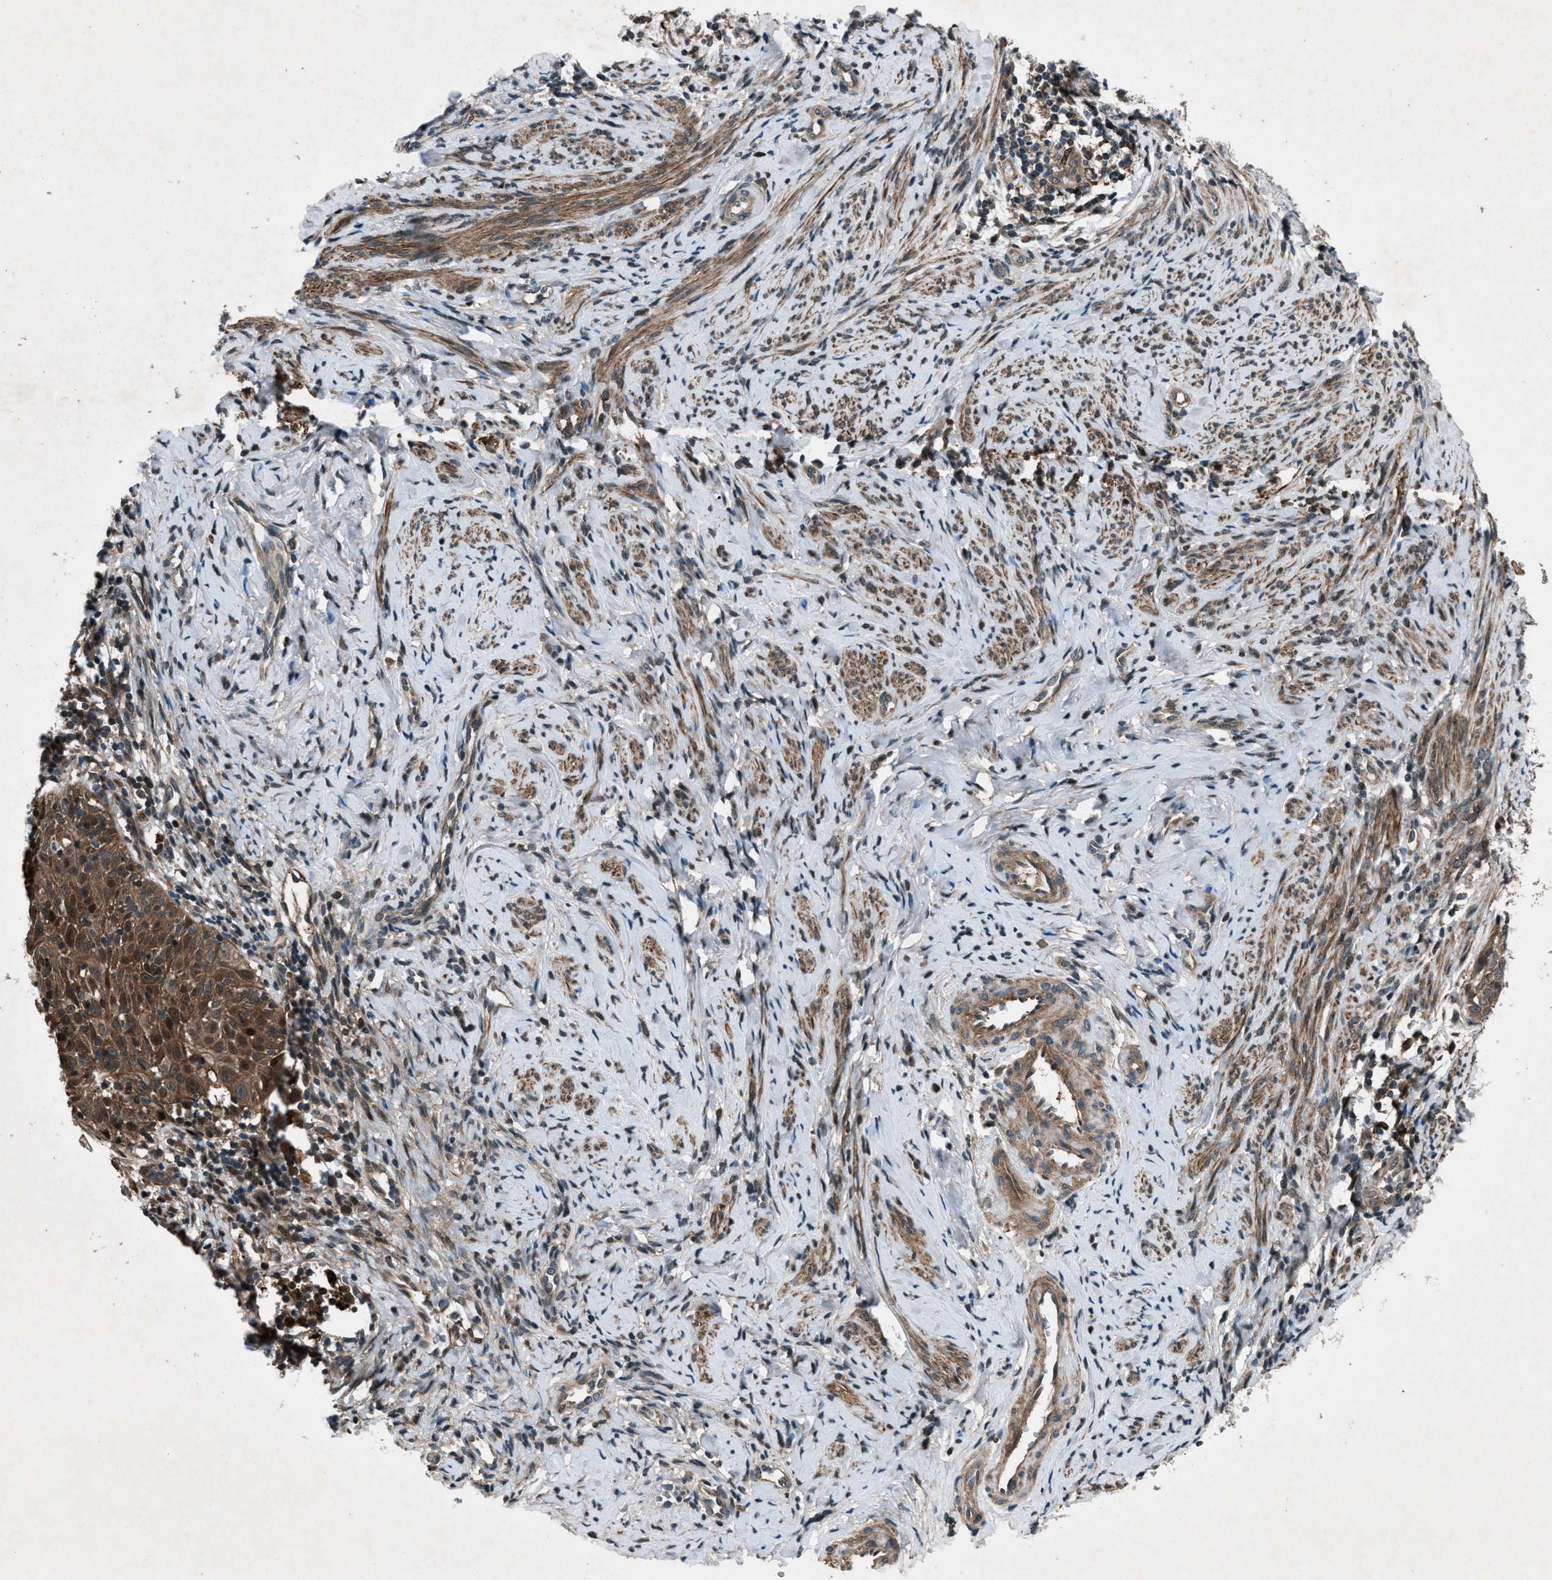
{"staining": {"intensity": "moderate", "quantity": ">75%", "location": "cytoplasmic/membranous"}, "tissue": "cervical cancer", "cell_type": "Tumor cells", "image_type": "cancer", "snomed": [{"axis": "morphology", "description": "Squamous cell carcinoma, NOS"}, {"axis": "topography", "description": "Cervix"}], "caption": "DAB (3,3'-diaminobenzidine) immunohistochemical staining of human squamous cell carcinoma (cervical) reveals moderate cytoplasmic/membranous protein positivity in about >75% of tumor cells.", "gene": "EPSTI1", "patient": {"sex": "female", "age": 70}}